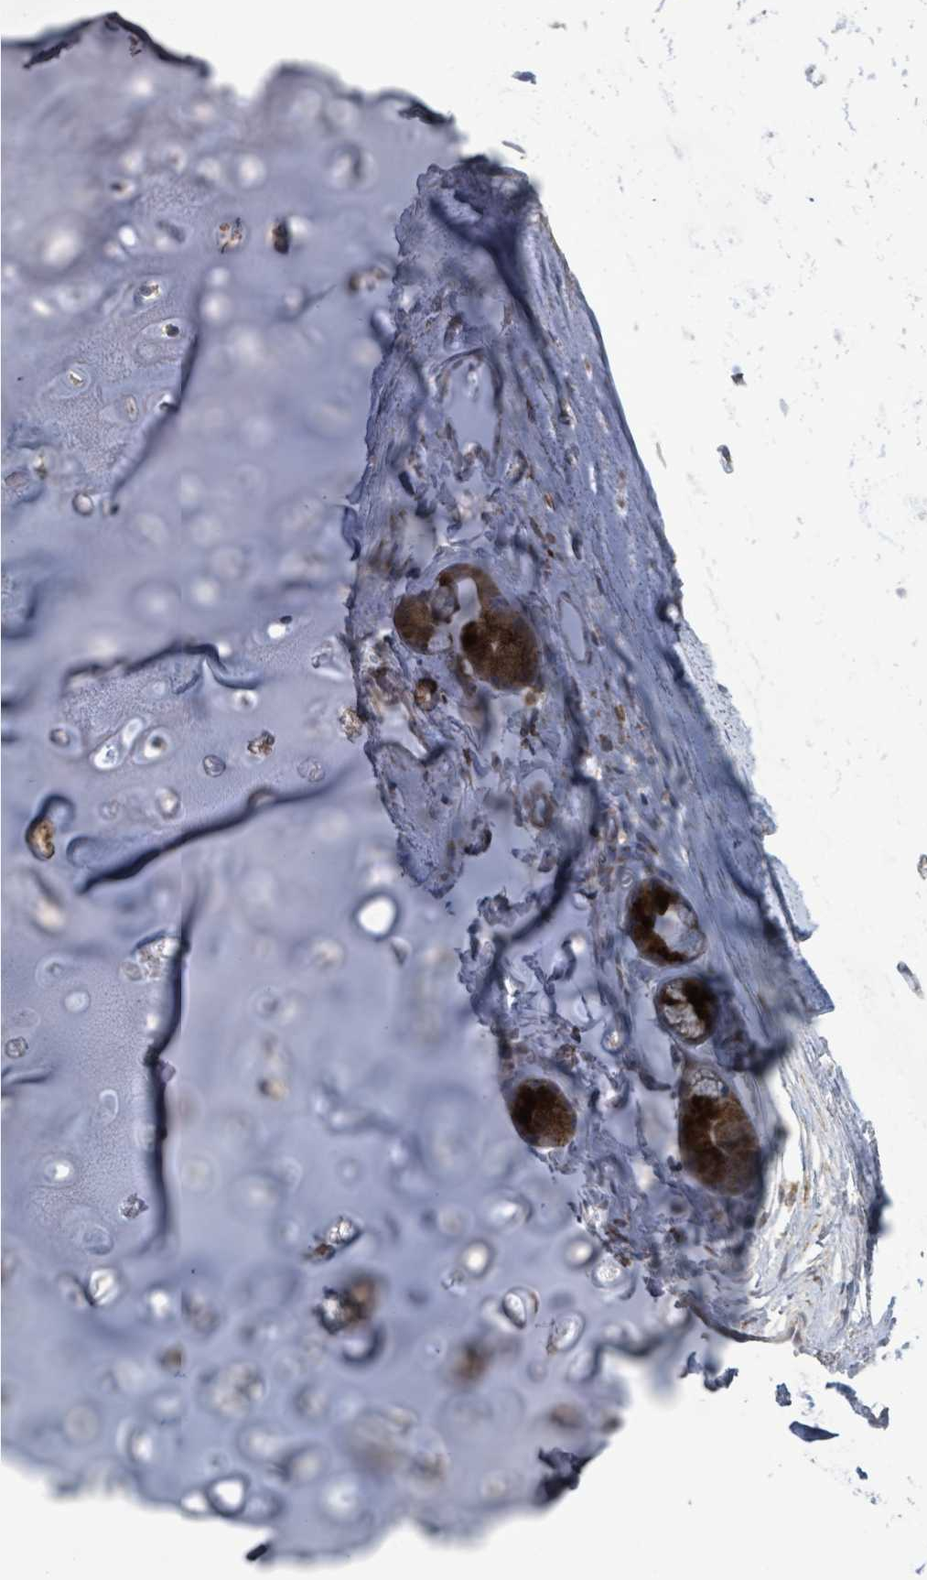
{"staining": {"intensity": "moderate", "quantity": "<25%", "location": "cytoplasmic/membranous"}, "tissue": "soft tissue", "cell_type": "Chondrocytes", "image_type": "normal", "snomed": [{"axis": "morphology", "description": "Normal tissue, NOS"}, {"axis": "topography", "description": "Lymph node"}, {"axis": "topography", "description": "Cartilage tissue"}, {"axis": "topography", "description": "Bronchus"}], "caption": "Soft tissue stained with IHC shows moderate cytoplasmic/membranous expression in approximately <25% of chondrocytes.", "gene": "SLIT3", "patient": {"sex": "female", "age": 70}}